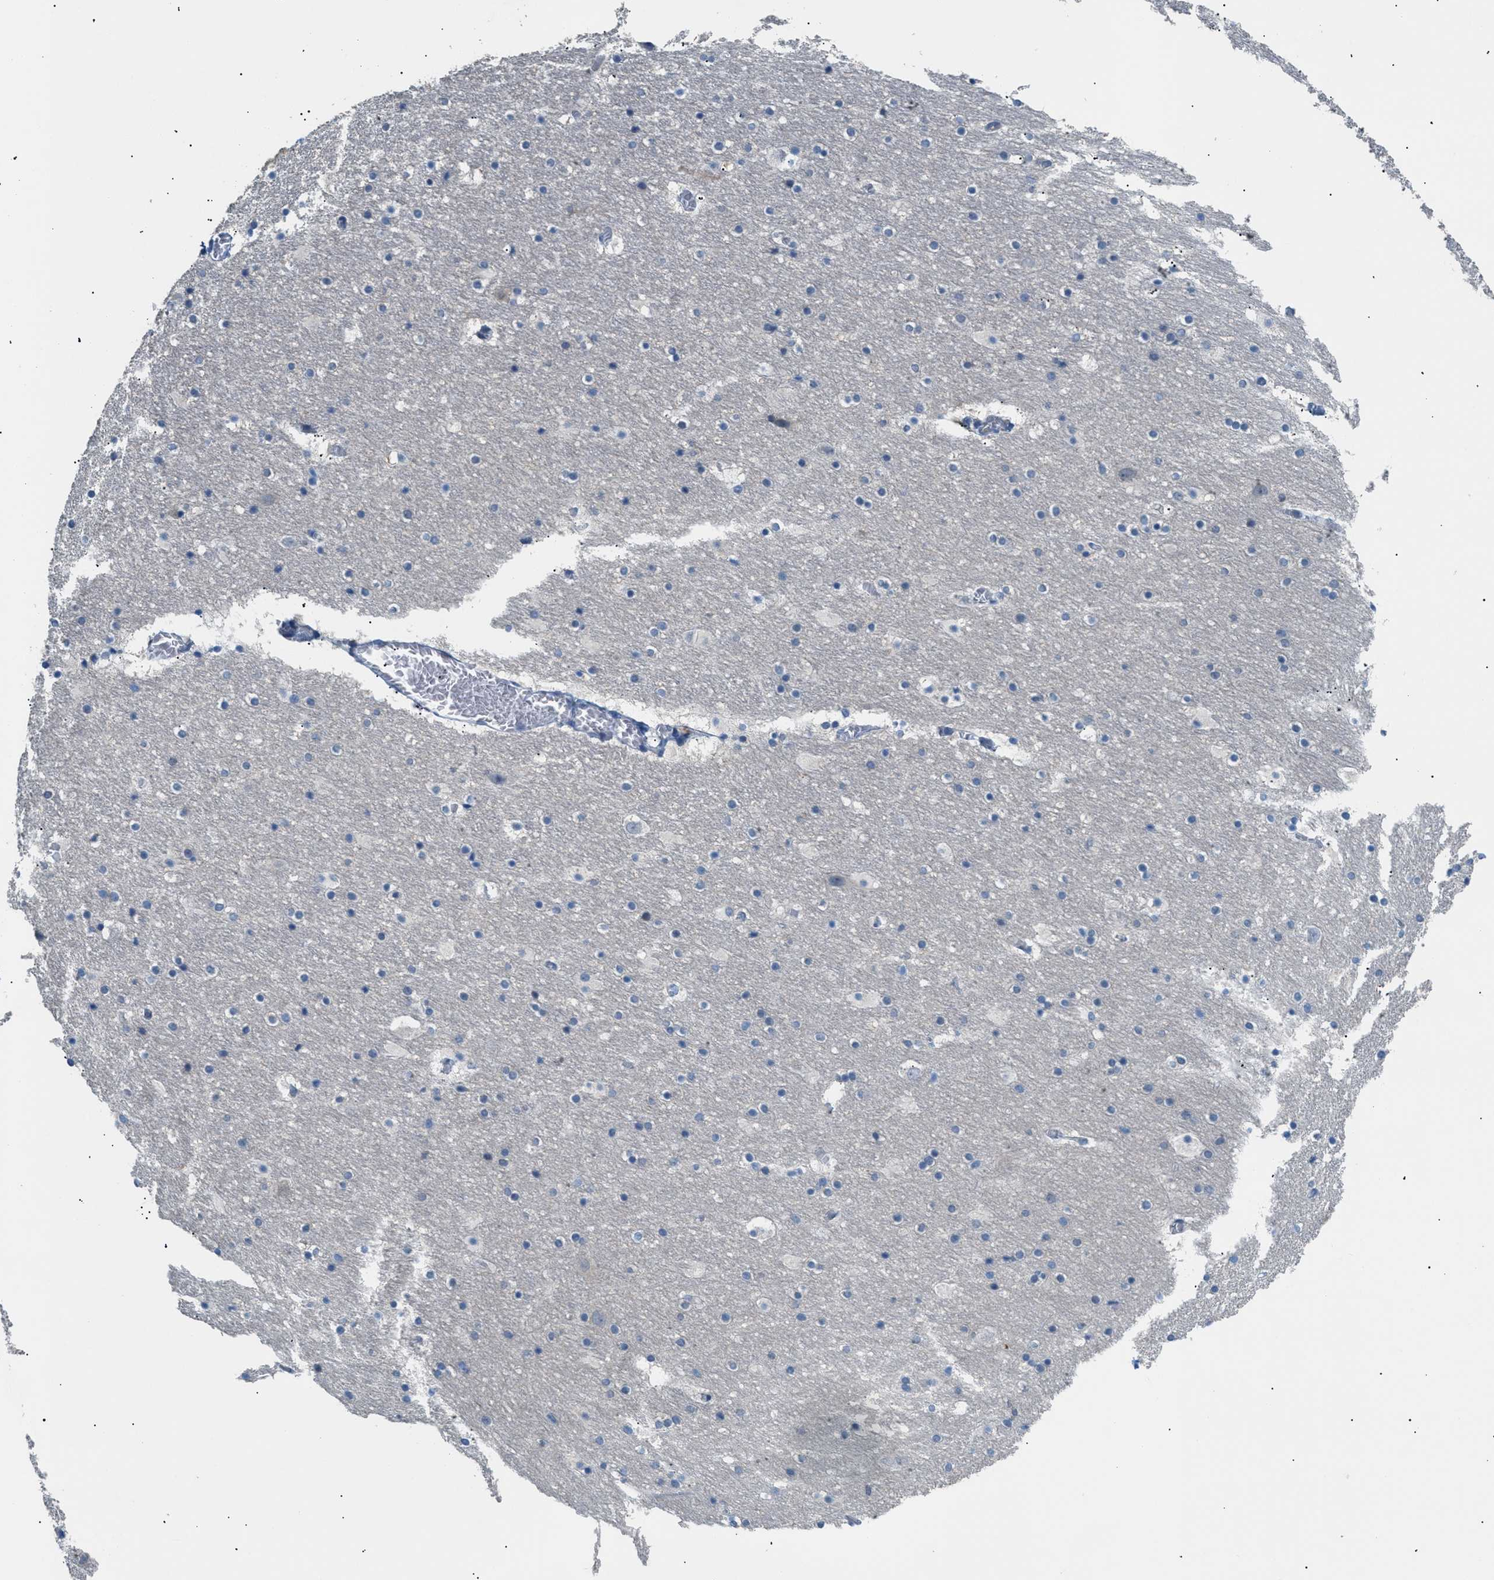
{"staining": {"intensity": "negative", "quantity": "none", "location": "none"}, "tissue": "hippocampus", "cell_type": "Glial cells", "image_type": "normal", "snomed": [{"axis": "morphology", "description": "Normal tissue, NOS"}, {"axis": "topography", "description": "Hippocampus"}], "caption": "This is an immunohistochemistry histopathology image of benign hippocampus. There is no positivity in glial cells.", "gene": "ICA1", "patient": {"sex": "male", "age": 45}}